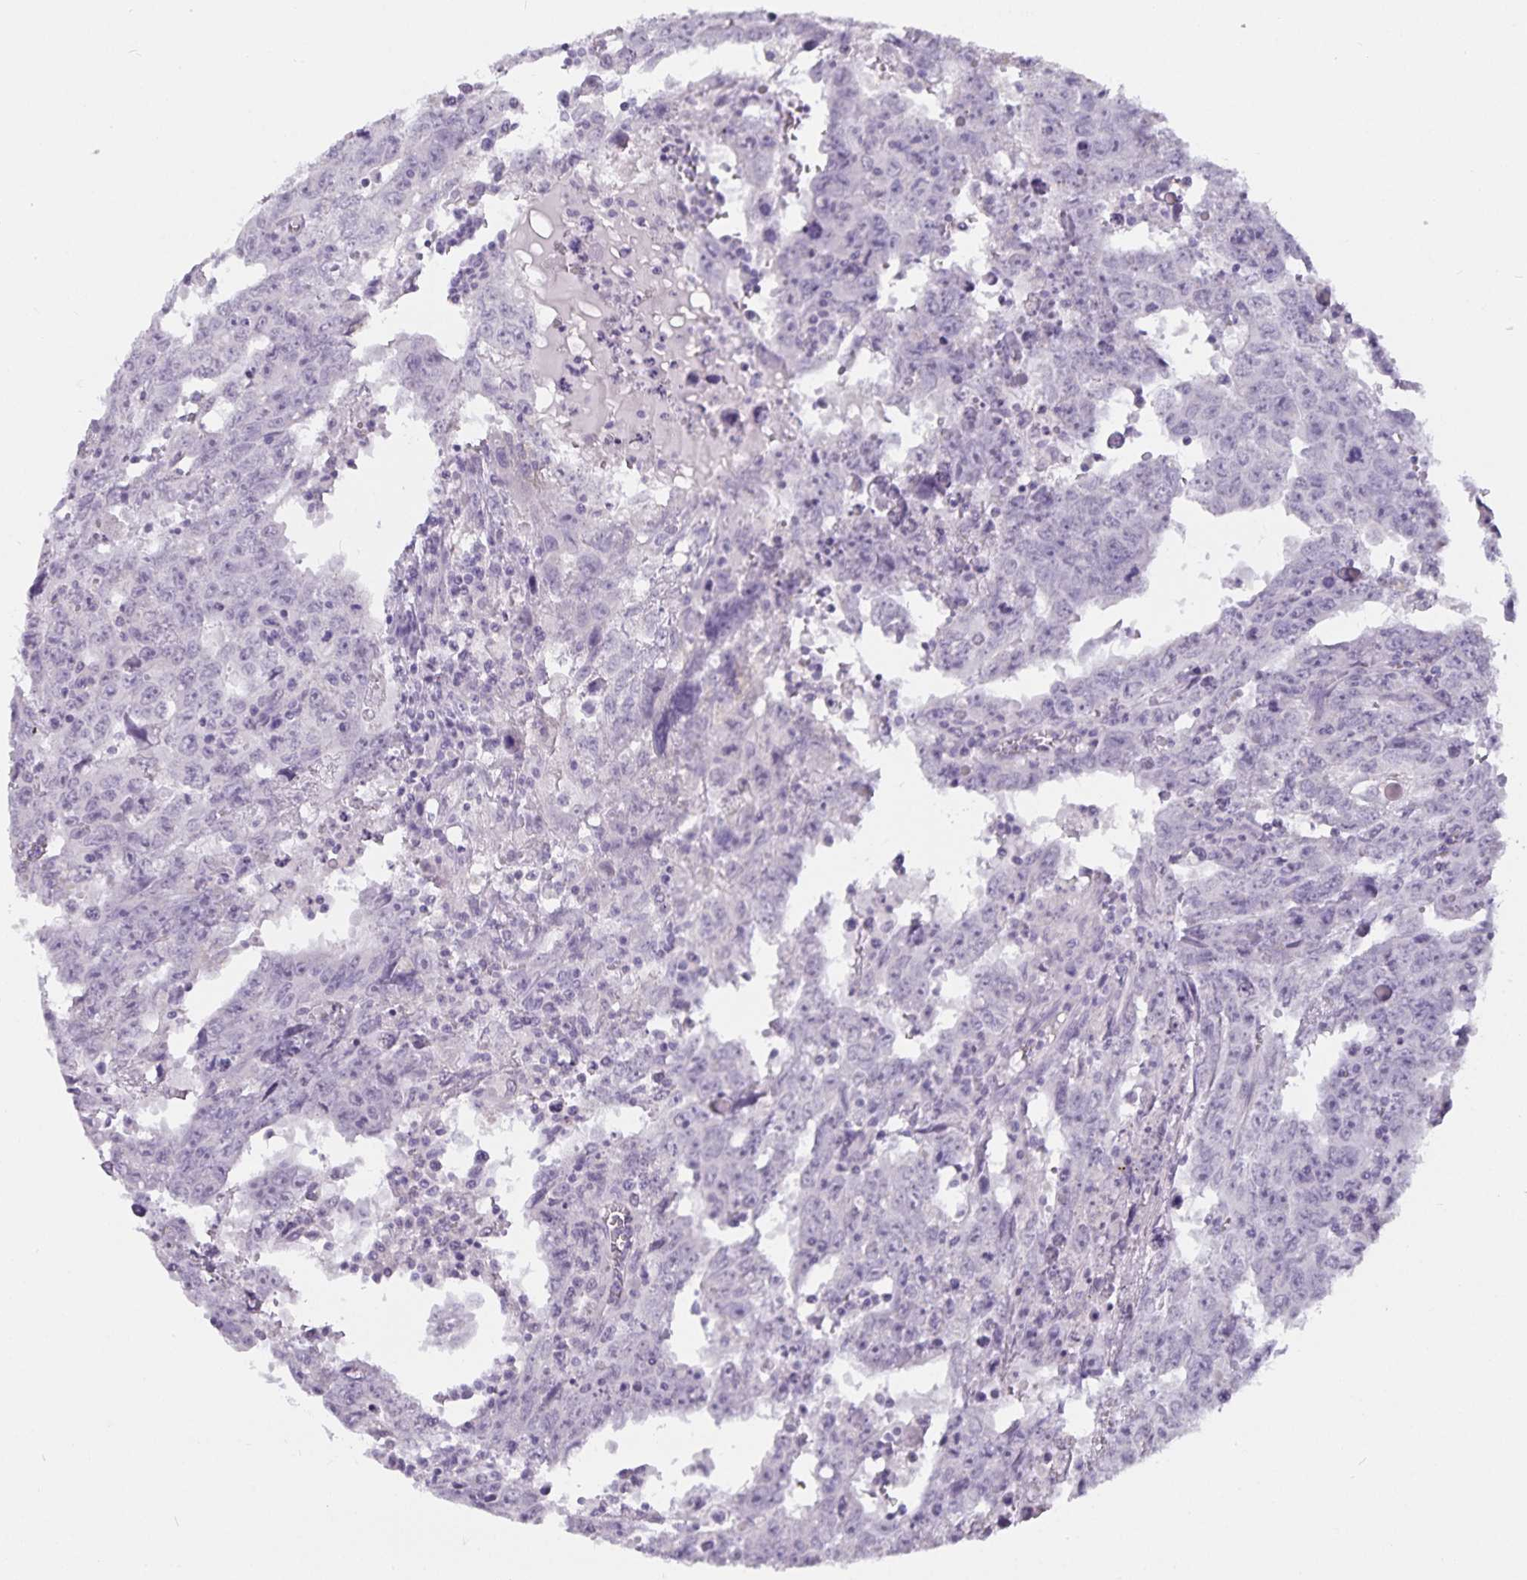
{"staining": {"intensity": "negative", "quantity": "none", "location": "none"}, "tissue": "testis cancer", "cell_type": "Tumor cells", "image_type": "cancer", "snomed": [{"axis": "morphology", "description": "Carcinoma, Embryonal, NOS"}, {"axis": "topography", "description": "Testis"}], "caption": "IHC of human testis embryonal carcinoma shows no positivity in tumor cells.", "gene": "CA12", "patient": {"sex": "male", "age": 22}}